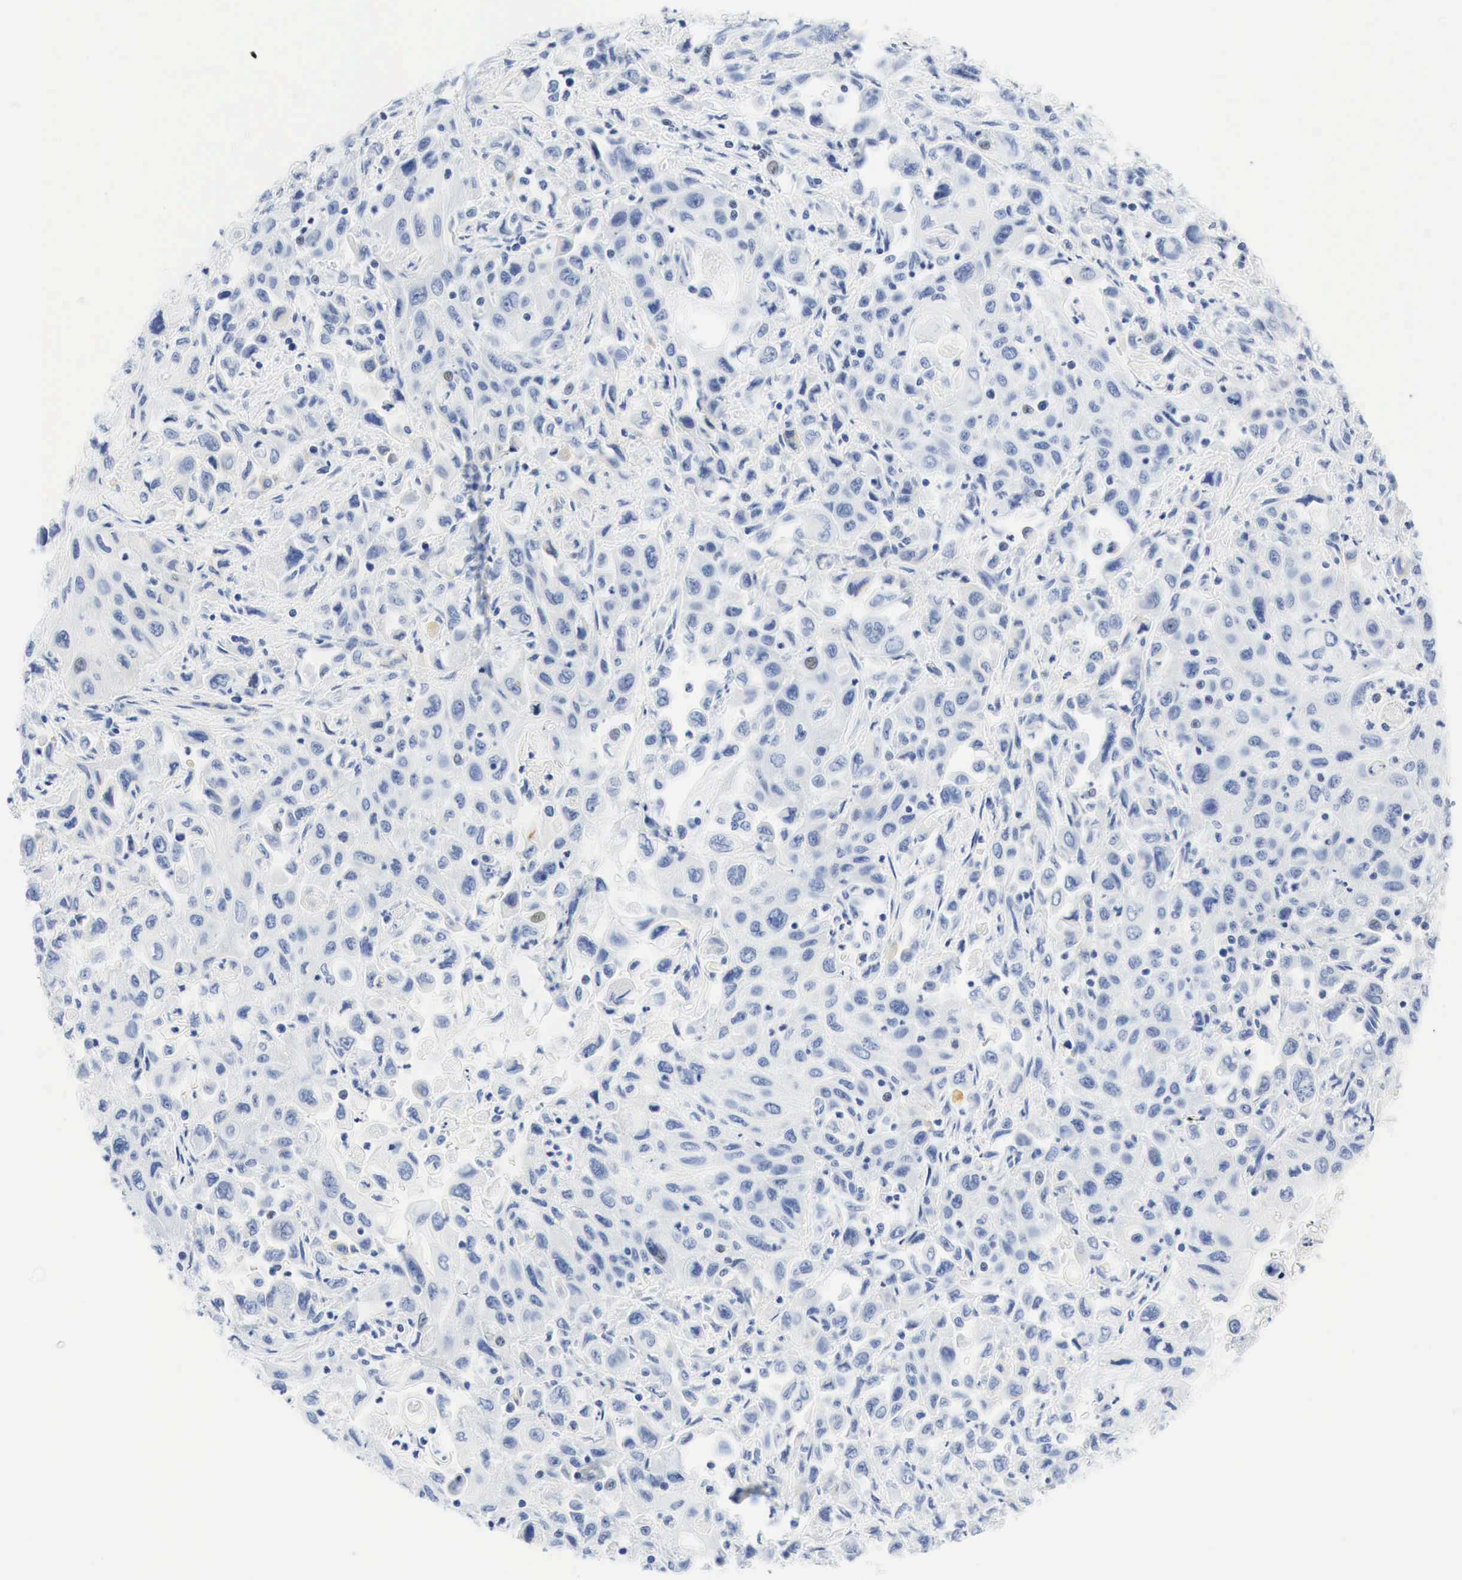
{"staining": {"intensity": "negative", "quantity": "none", "location": "none"}, "tissue": "pancreatic cancer", "cell_type": "Tumor cells", "image_type": "cancer", "snomed": [{"axis": "morphology", "description": "Adenocarcinoma, NOS"}, {"axis": "topography", "description": "Pancreas"}], "caption": "Immunohistochemistry photomicrograph of neoplastic tissue: adenocarcinoma (pancreatic) stained with DAB (3,3'-diaminobenzidine) exhibits no significant protein staining in tumor cells.", "gene": "INHA", "patient": {"sex": "male", "age": 70}}